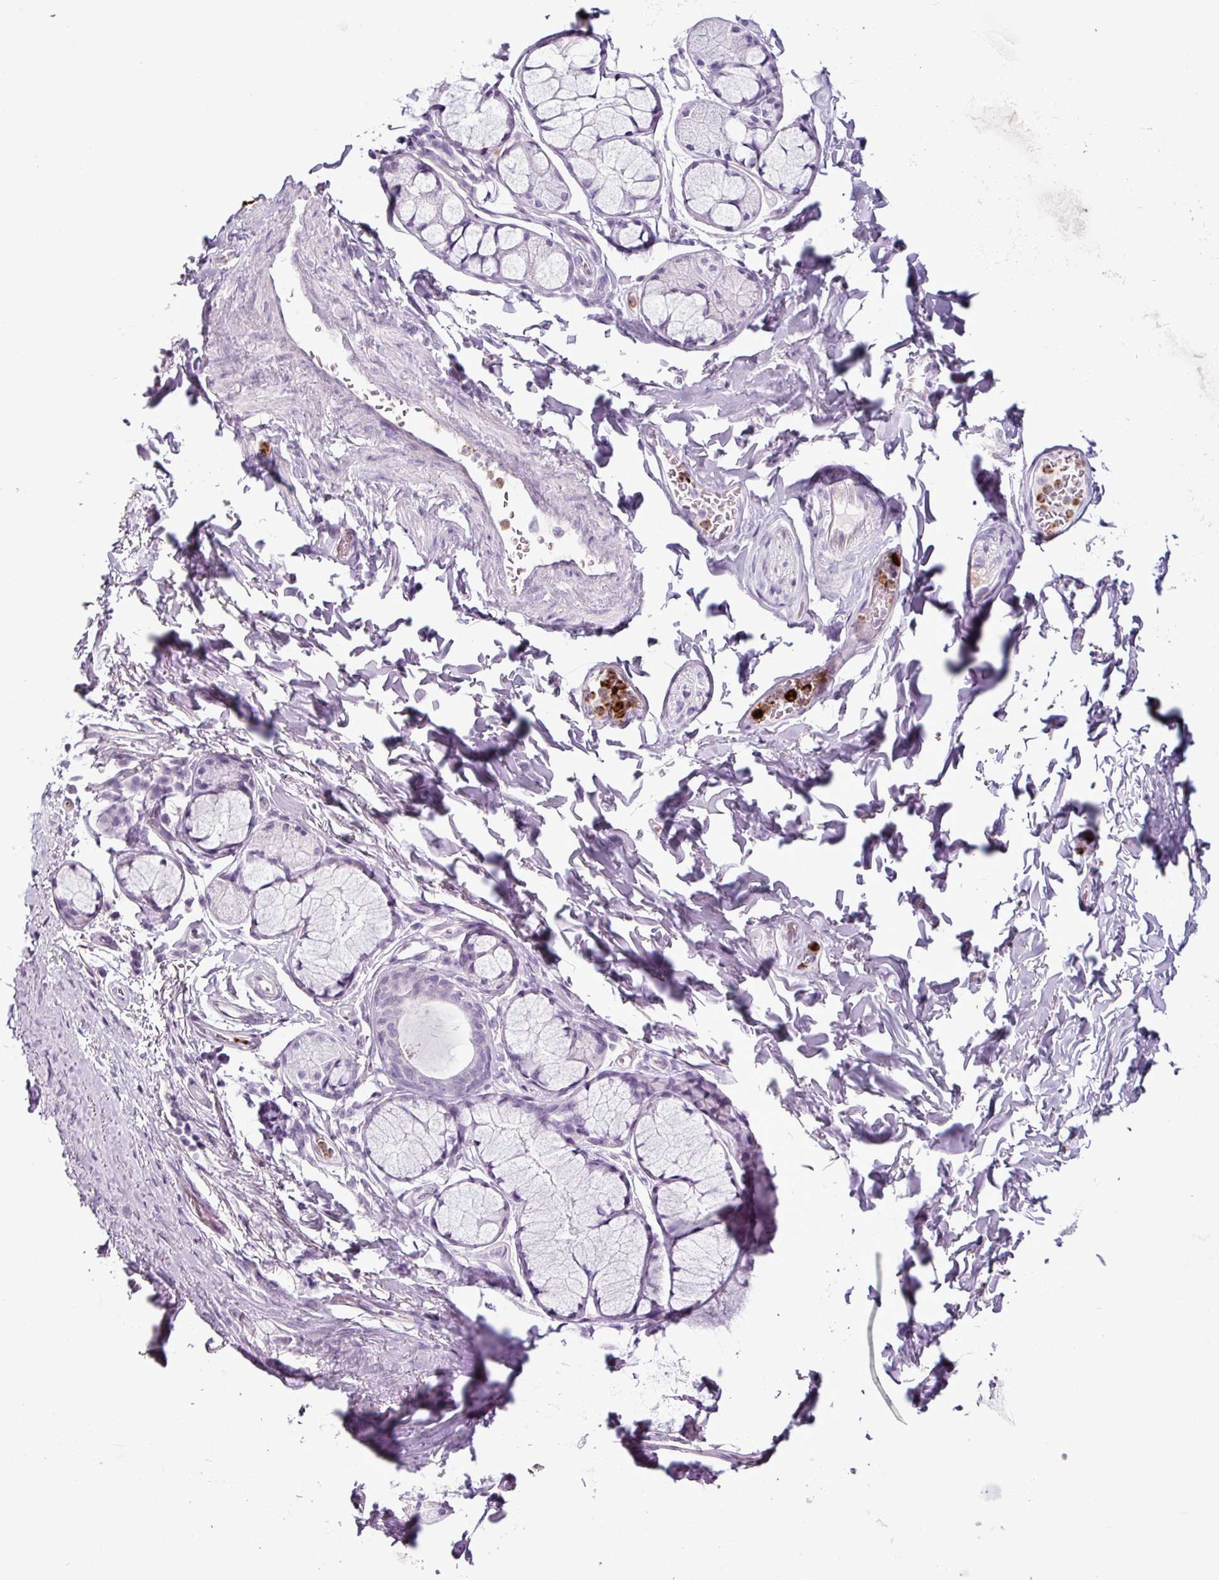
{"staining": {"intensity": "negative", "quantity": "none", "location": "none"}, "tissue": "soft tissue", "cell_type": "Fibroblasts", "image_type": "normal", "snomed": [{"axis": "morphology", "description": "Normal tissue, NOS"}, {"axis": "topography", "description": "Bronchus"}], "caption": "Photomicrograph shows no protein expression in fibroblasts of unremarkable soft tissue.", "gene": "TMEM178A", "patient": {"sex": "male", "age": 70}}